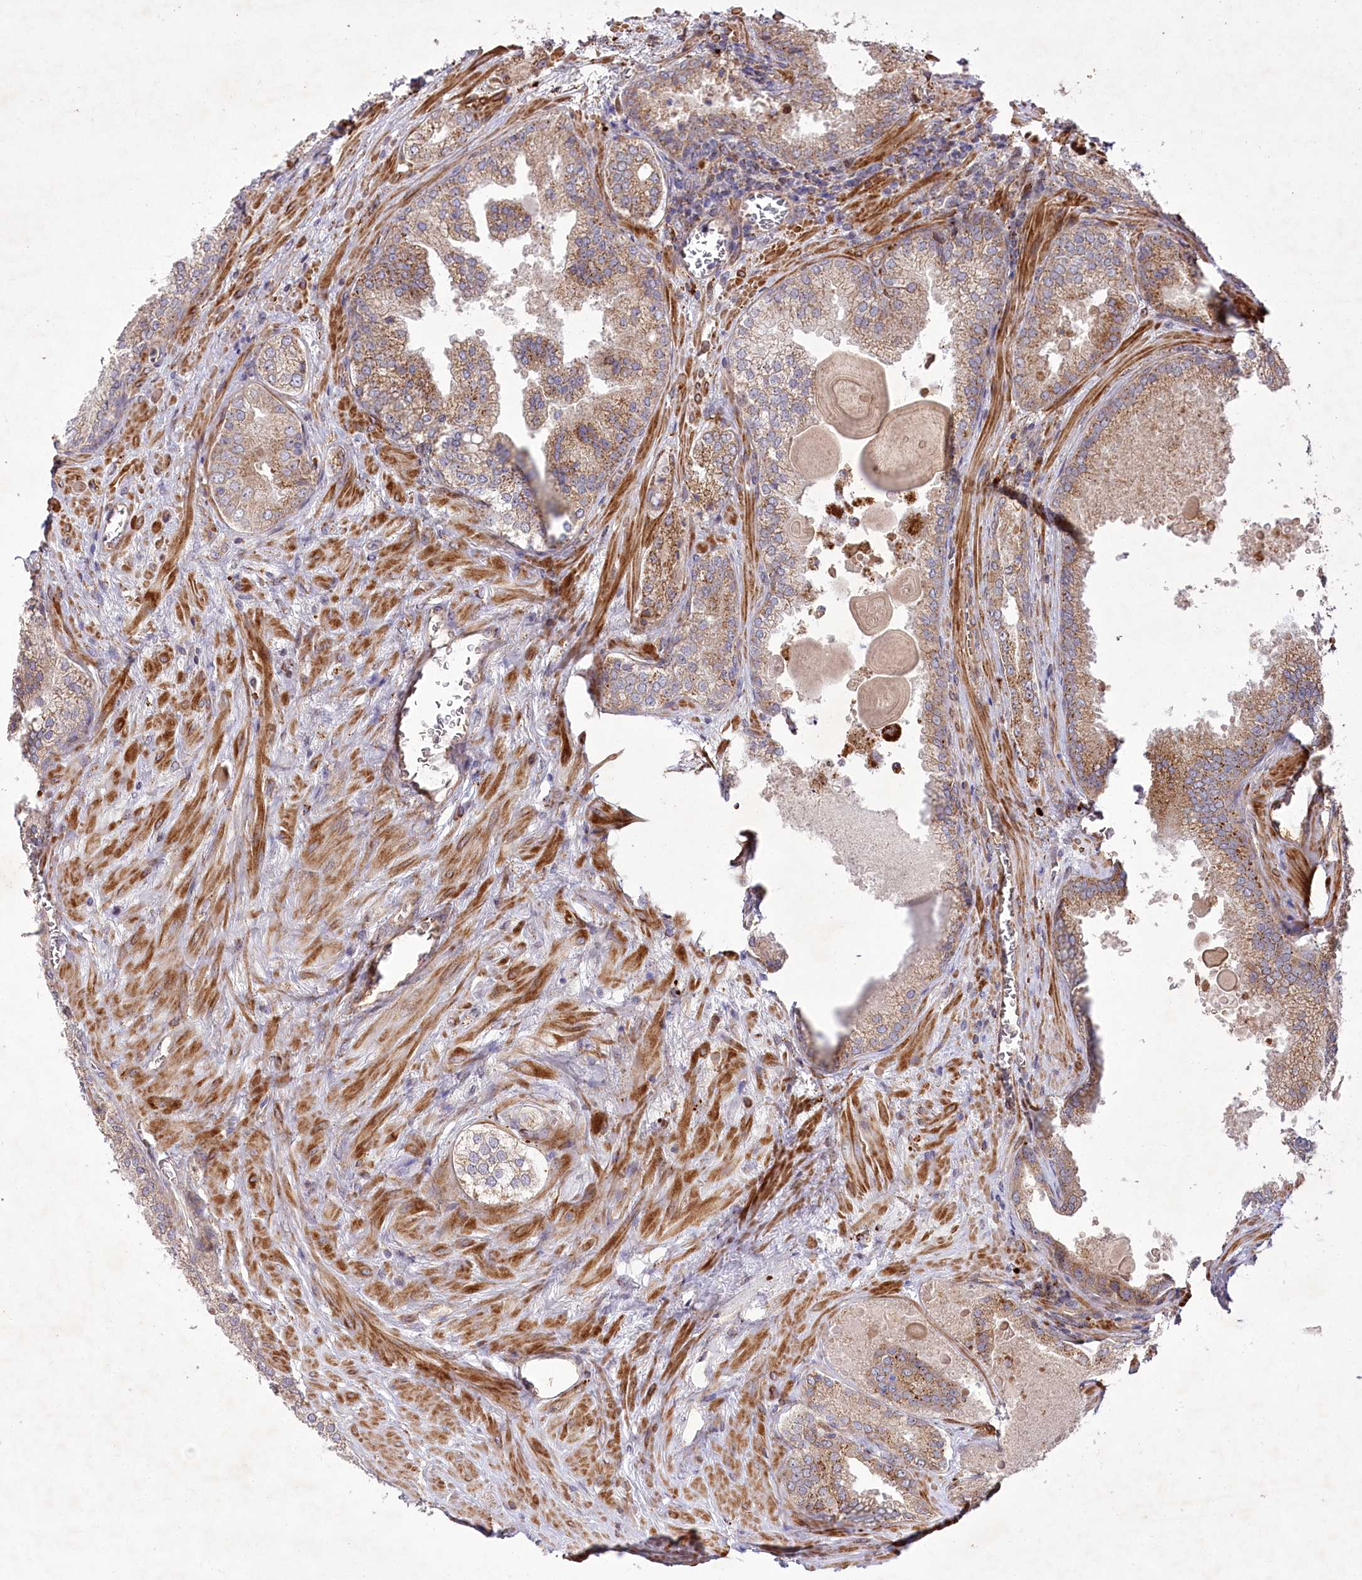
{"staining": {"intensity": "moderate", "quantity": ">75%", "location": "cytoplasmic/membranous"}, "tissue": "prostate cancer", "cell_type": "Tumor cells", "image_type": "cancer", "snomed": [{"axis": "morphology", "description": "Adenocarcinoma, Low grade"}, {"axis": "topography", "description": "Prostate"}], "caption": "Immunohistochemistry photomicrograph of neoplastic tissue: human prostate adenocarcinoma (low-grade) stained using immunohistochemistry displays medium levels of moderate protein expression localized specifically in the cytoplasmic/membranous of tumor cells, appearing as a cytoplasmic/membranous brown color.", "gene": "PSTK", "patient": {"sex": "male", "age": 74}}